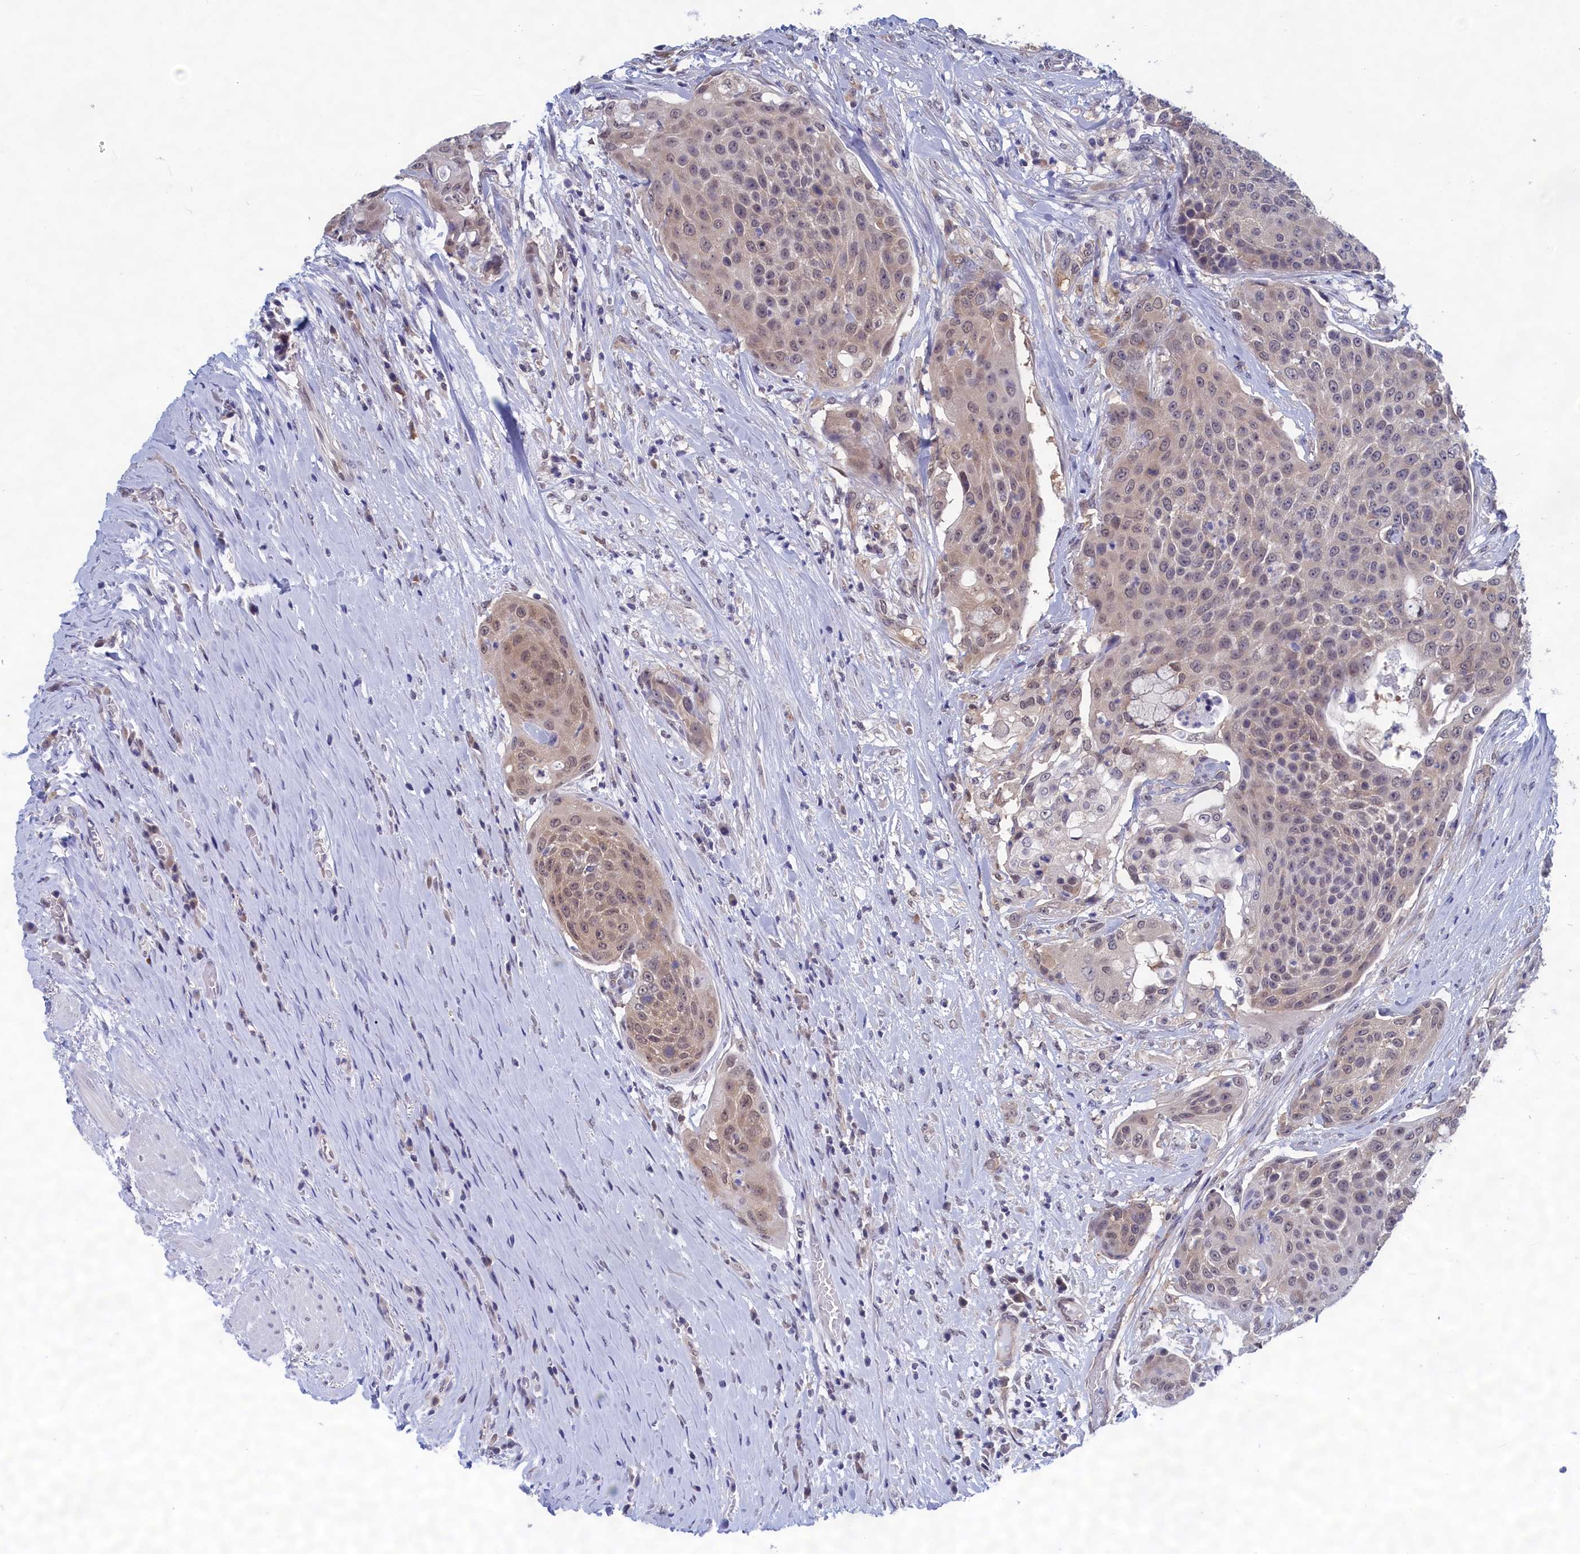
{"staining": {"intensity": "weak", "quantity": "<25%", "location": "nuclear"}, "tissue": "urothelial cancer", "cell_type": "Tumor cells", "image_type": "cancer", "snomed": [{"axis": "morphology", "description": "Urothelial carcinoma, High grade"}, {"axis": "topography", "description": "Urinary bladder"}], "caption": "The histopathology image displays no staining of tumor cells in urothelial carcinoma (high-grade).", "gene": "PGP", "patient": {"sex": "female", "age": 63}}